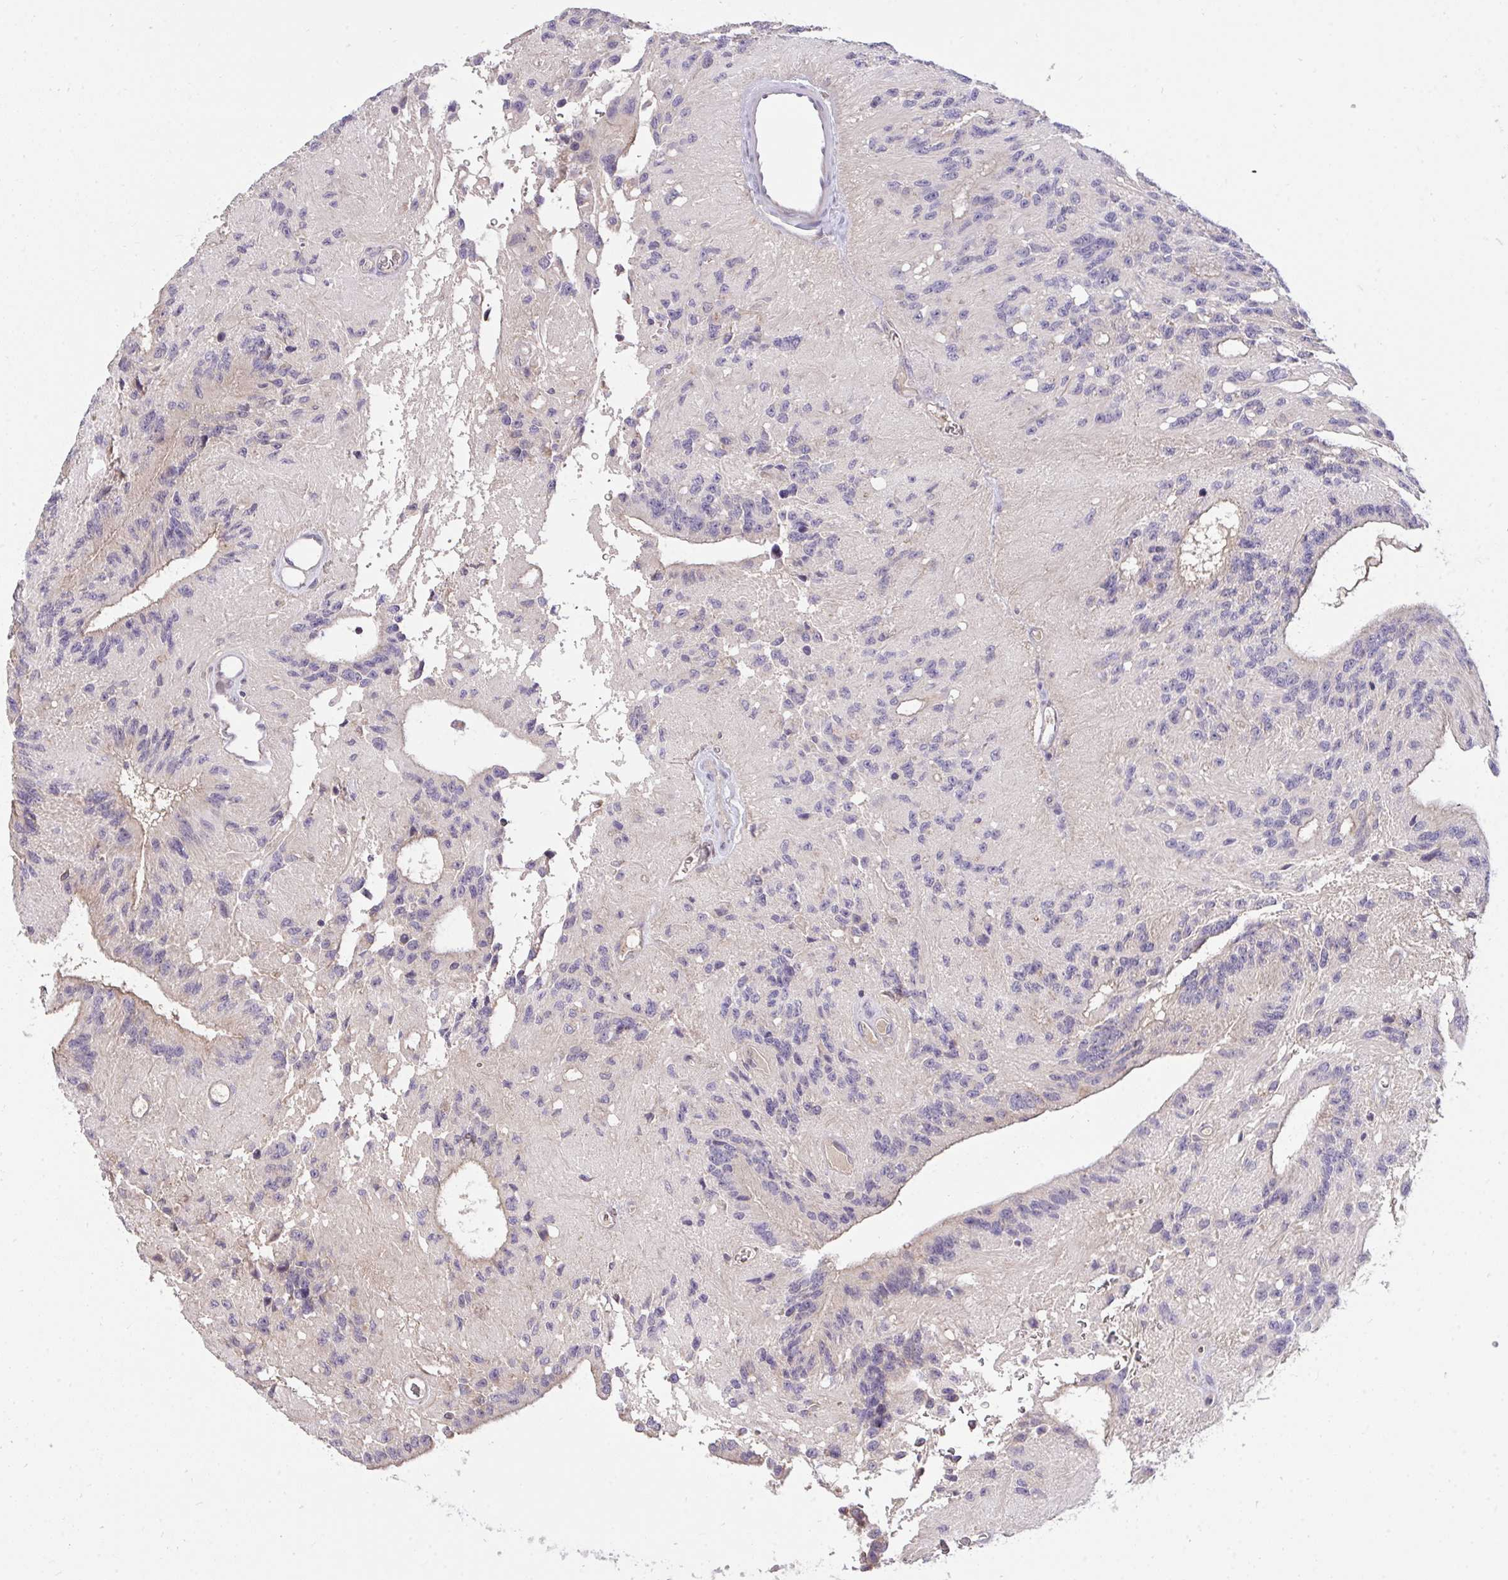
{"staining": {"intensity": "negative", "quantity": "none", "location": "none"}, "tissue": "glioma", "cell_type": "Tumor cells", "image_type": "cancer", "snomed": [{"axis": "morphology", "description": "Glioma, malignant, Low grade"}, {"axis": "topography", "description": "Brain"}], "caption": "A high-resolution histopathology image shows IHC staining of malignant low-grade glioma, which reveals no significant positivity in tumor cells.", "gene": "C19orf54", "patient": {"sex": "male", "age": 31}}